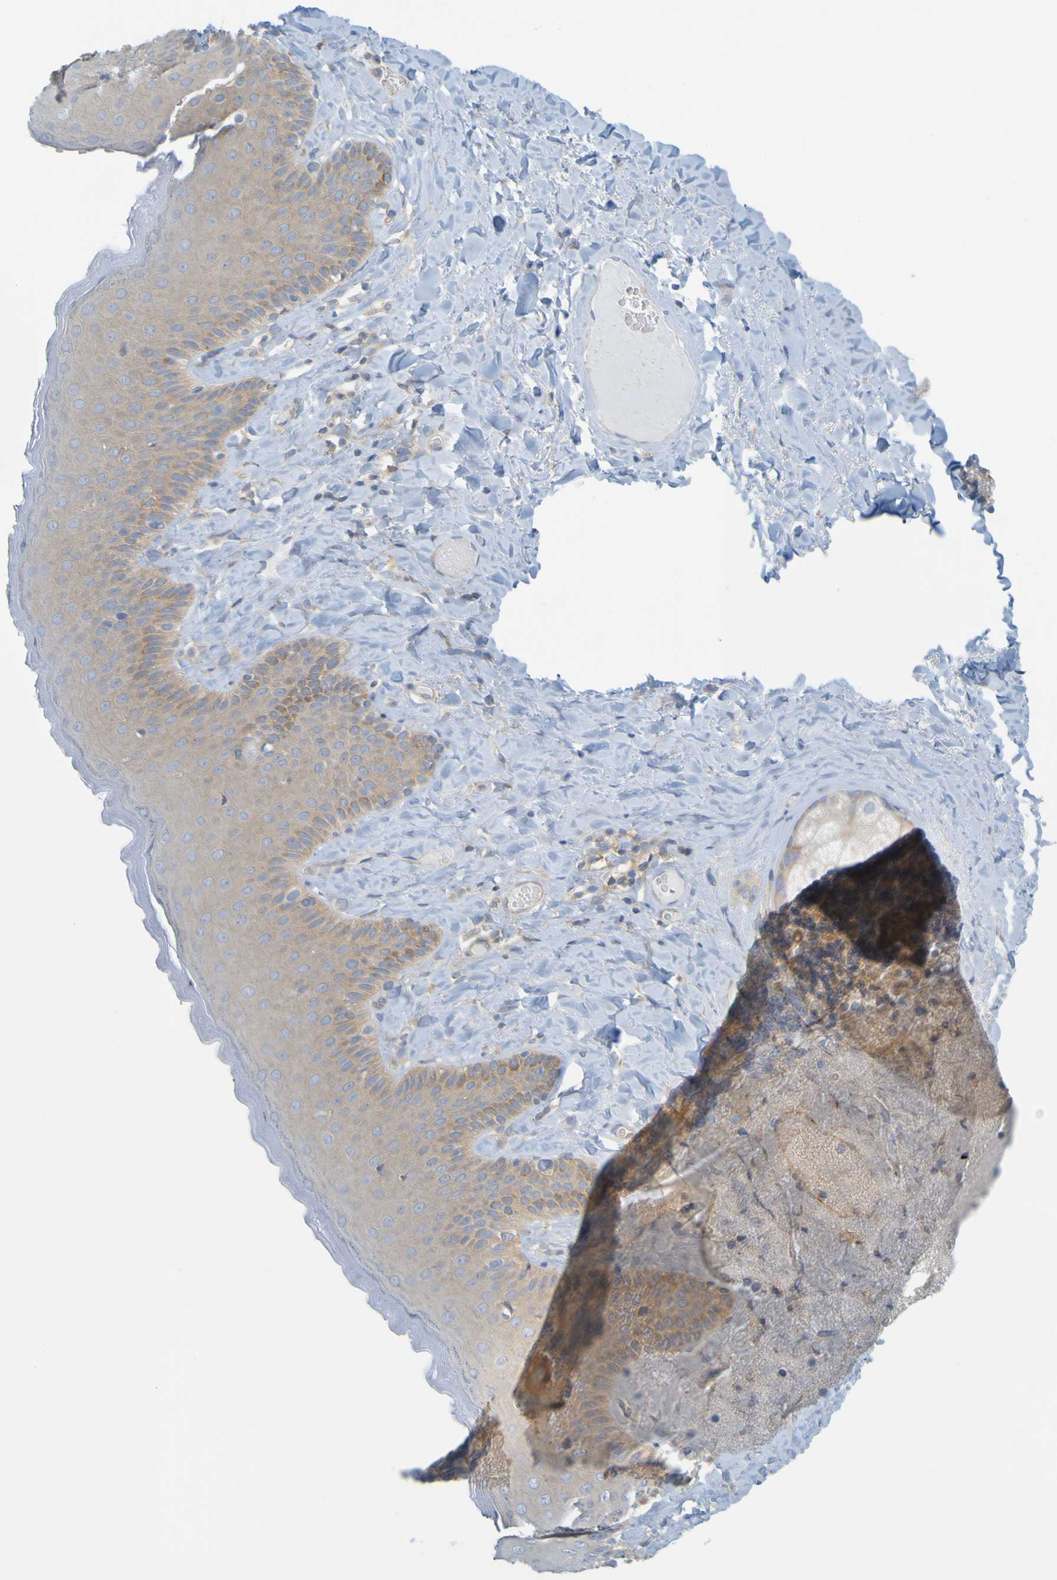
{"staining": {"intensity": "moderate", "quantity": ">75%", "location": "cytoplasmic/membranous"}, "tissue": "skin", "cell_type": "Epidermal cells", "image_type": "normal", "snomed": [{"axis": "morphology", "description": "Normal tissue, NOS"}, {"axis": "topography", "description": "Anal"}], "caption": "Protein staining by immunohistochemistry (IHC) displays moderate cytoplasmic/membranous staining in about >75% of epidermal cells in benign skin. (Stains: DAB in brown, nuclei in blue, Microscopy: brightfield microscopy at high magnification).", "gene": "APPL1", "patient": {"sex": "male", "age": 69}}